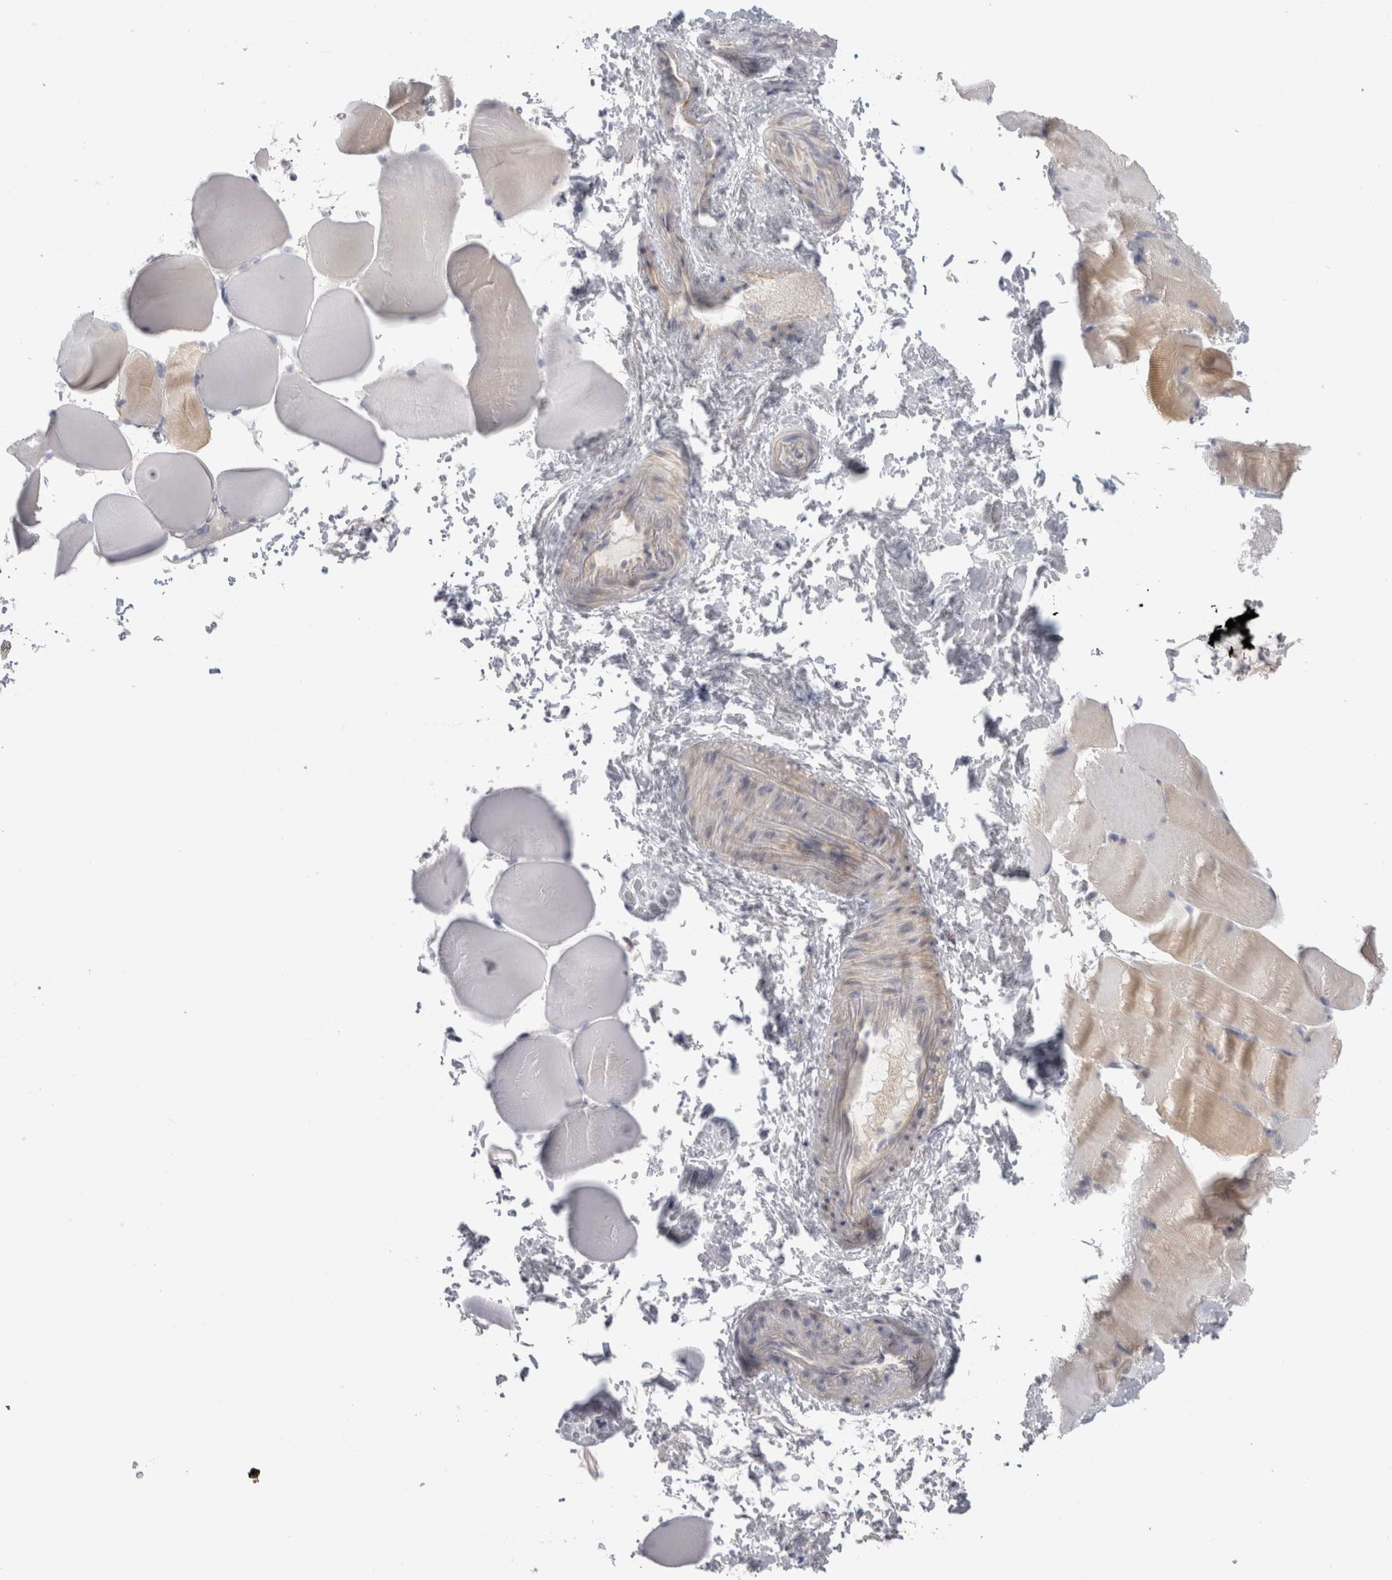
{"staining": {"intensity": "moderate", "quantity": "25%-75%", "location": "cytoplasmic/membranous"}, "tissue": "skeletal muscle", "cell_type": "Myocytes", "image_type": "normal", "snomed": [{"axis": "morphology", "description": "Normal tissue, NOS"}, {"axis": "topography", "description": "Skeletal muscle"}, {"axis": "topography", "description": "Parathyroid gland"}], "caption": "Immunohistochemistry (IHC) micrograph of normal human skeletal muscle stained for a protein (brown), which reveals medium levels of moderate cytoplasmic/membranous expression in approximately 25%-75% of myocytes.", "gene": "VANGL1", "patient": {"sex": "female", "age": 37}}